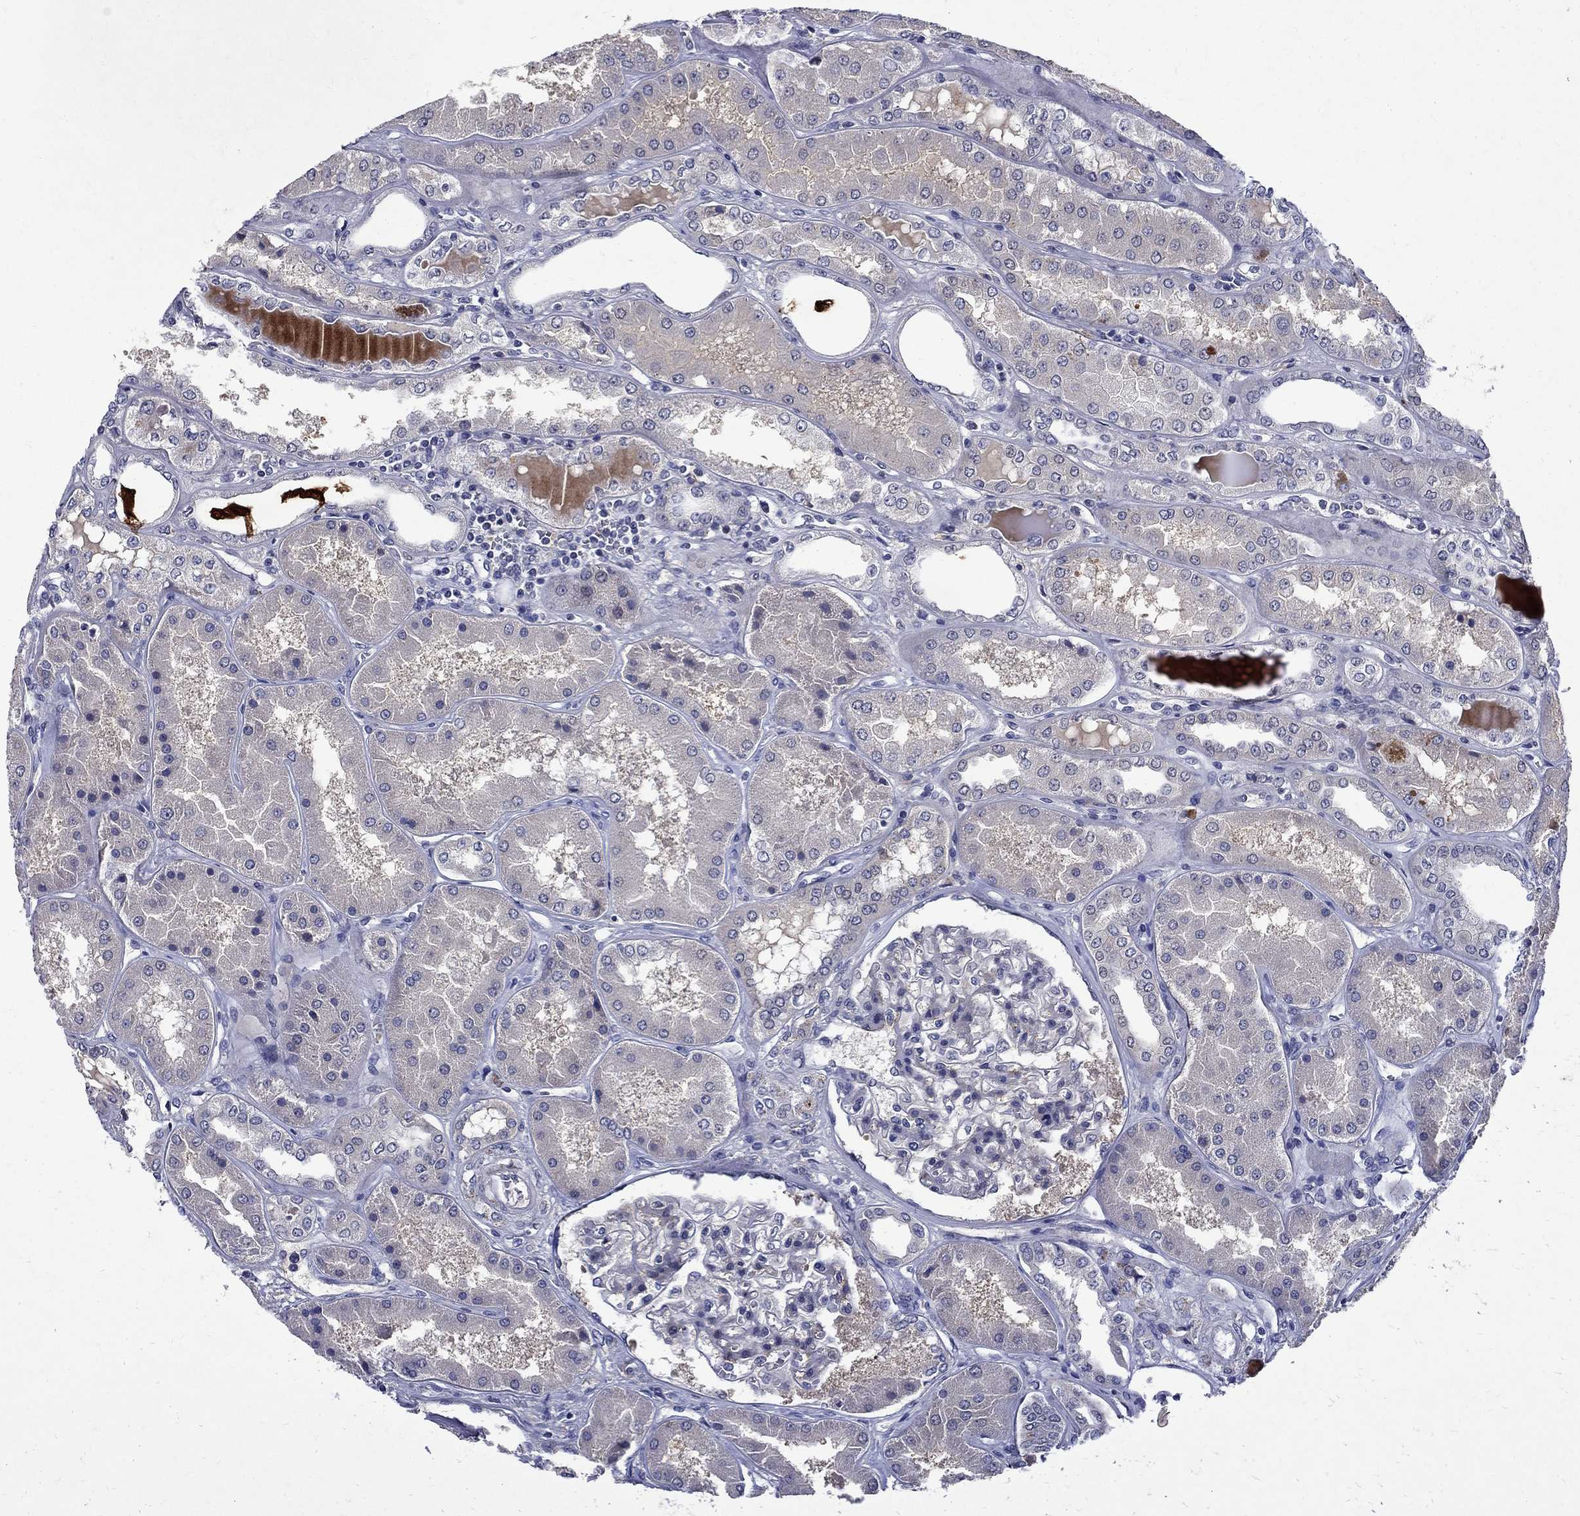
{"staining": {"intensity": "negative", "quantity": "none", "location": "none"}, "tissue": "kidney", "cell_type": "Cells in glomeruli", "image_type": "normal", "snomed": [{"axis": "morphology", "description": "Normal tissue, NOS"}, {"axis": "topography", "description": "Kidney"}], "caption": "DAB immunohistochemical staining of unremarkable human kidney reveals no significant staining in cells in glomeruli.", "gene": "STAB2", "patient": {"sex": "female", "age": 56}}